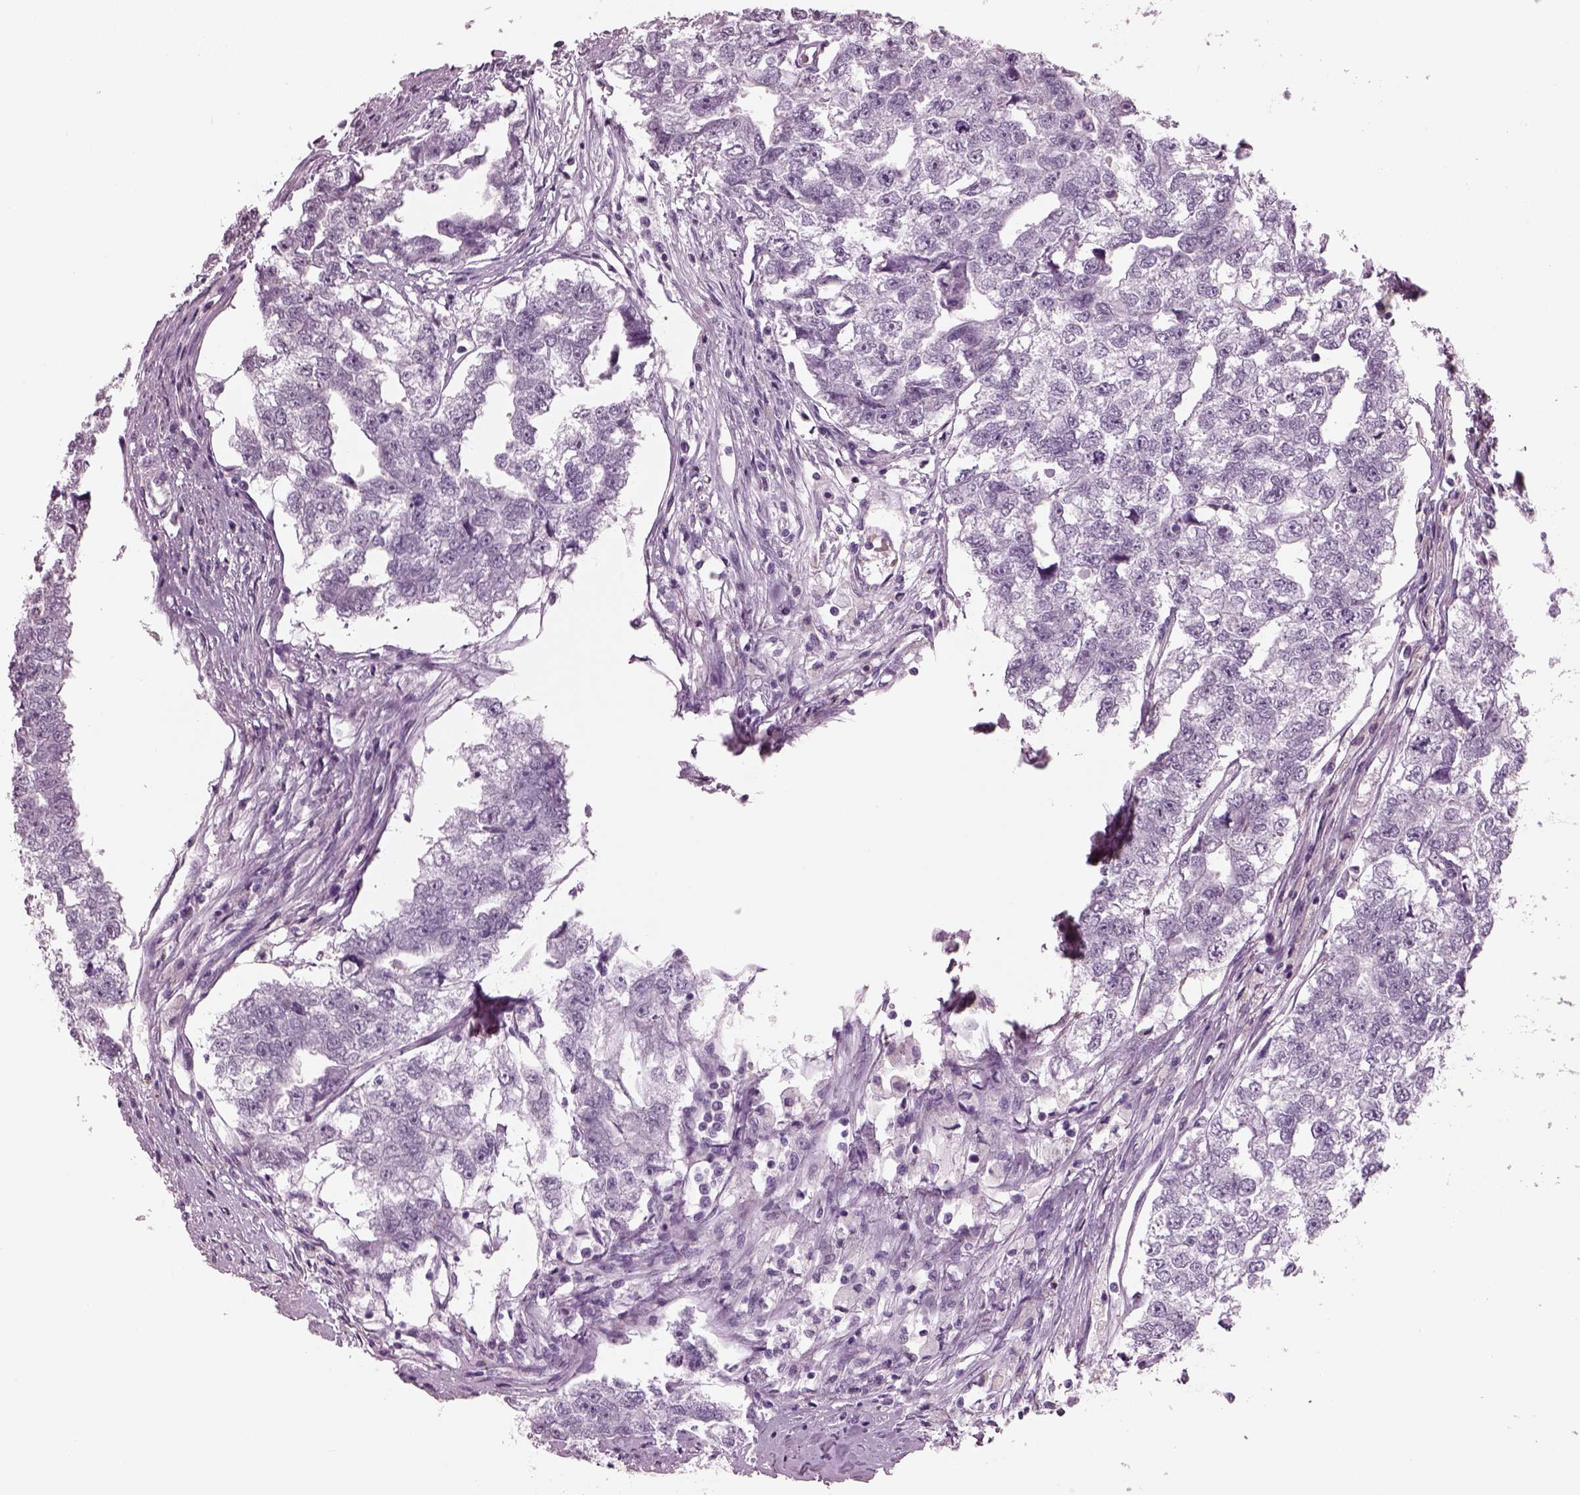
{"staining": {"intensity": "negative", "quantity": "none", "location": "none"}, "tissue": "testis cancer", "cell_type": "Tumor cells", "image_type": "cancer", "snomed": [{"axis": "morphology", "description": "Carcinoma, Embryonal, NOS"}, {"axis": "morphology", "description": "Teratoma, malignant, NOS"}, {"axis": "topography", "description": "Testis"}], "caption": "Testis cancer was stained to show a protein in brown. There is no significant staining in tumor cells.", "gene": "CYLC1", "patient": {"sex": "male", "age": 44}}